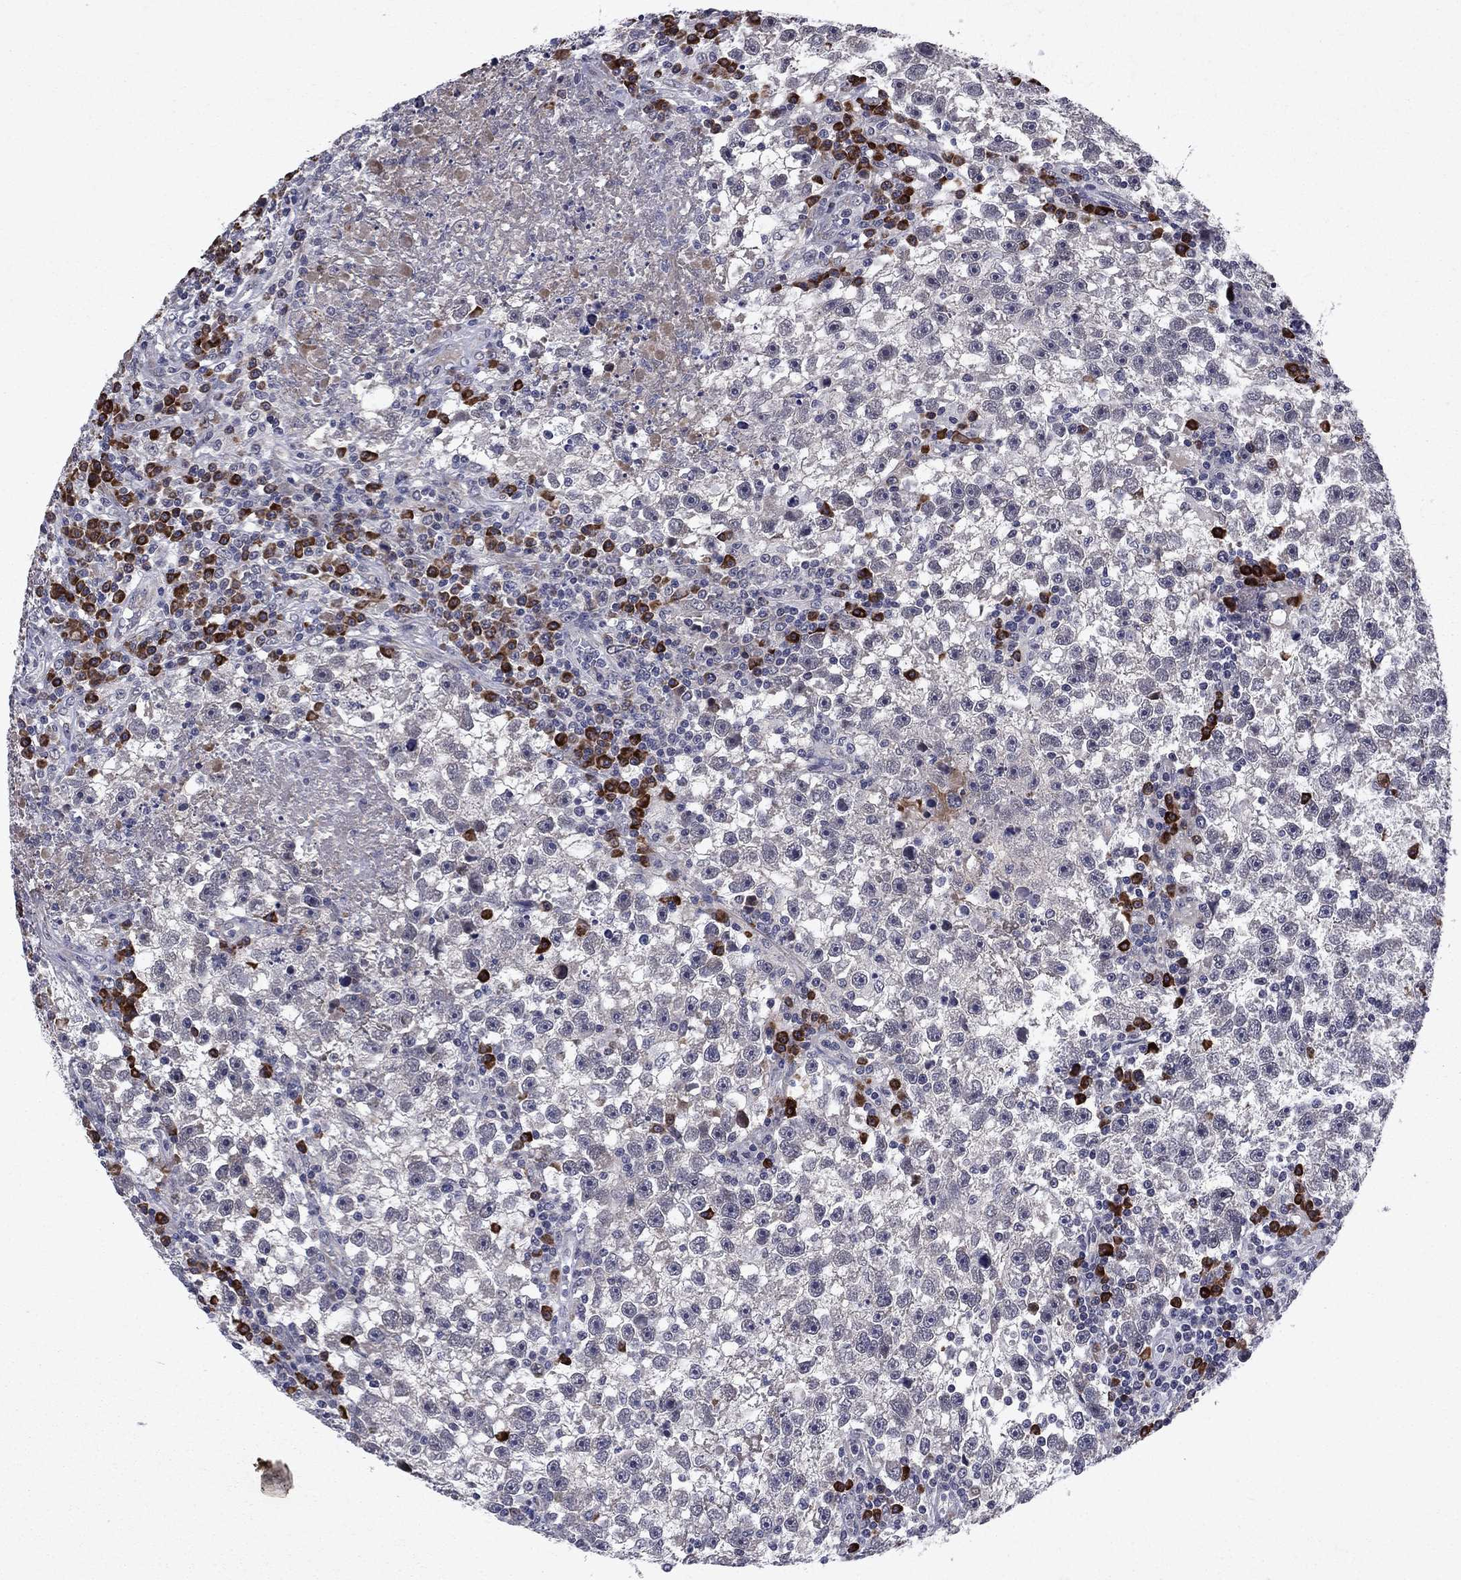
{"staining": {"intensity": "negative", "quantity": "none", "location": "none"}, "tissue": "testis cancer", "cell_type": "Tumor cells", "image_type": "cancer", "snomed": [{"axis": "morphology", "description": "Seminoma, NOS"}, {"axis": "topography", "description": "Testis"}], "caption": "Immunohistochemistry (IHC) histopathology image of seminoma (testis) stained for a protein (brown), which displays no positivity in tumor cells.", "gene": "ECM1", "patient": {"sex": "male", "age": 47}}